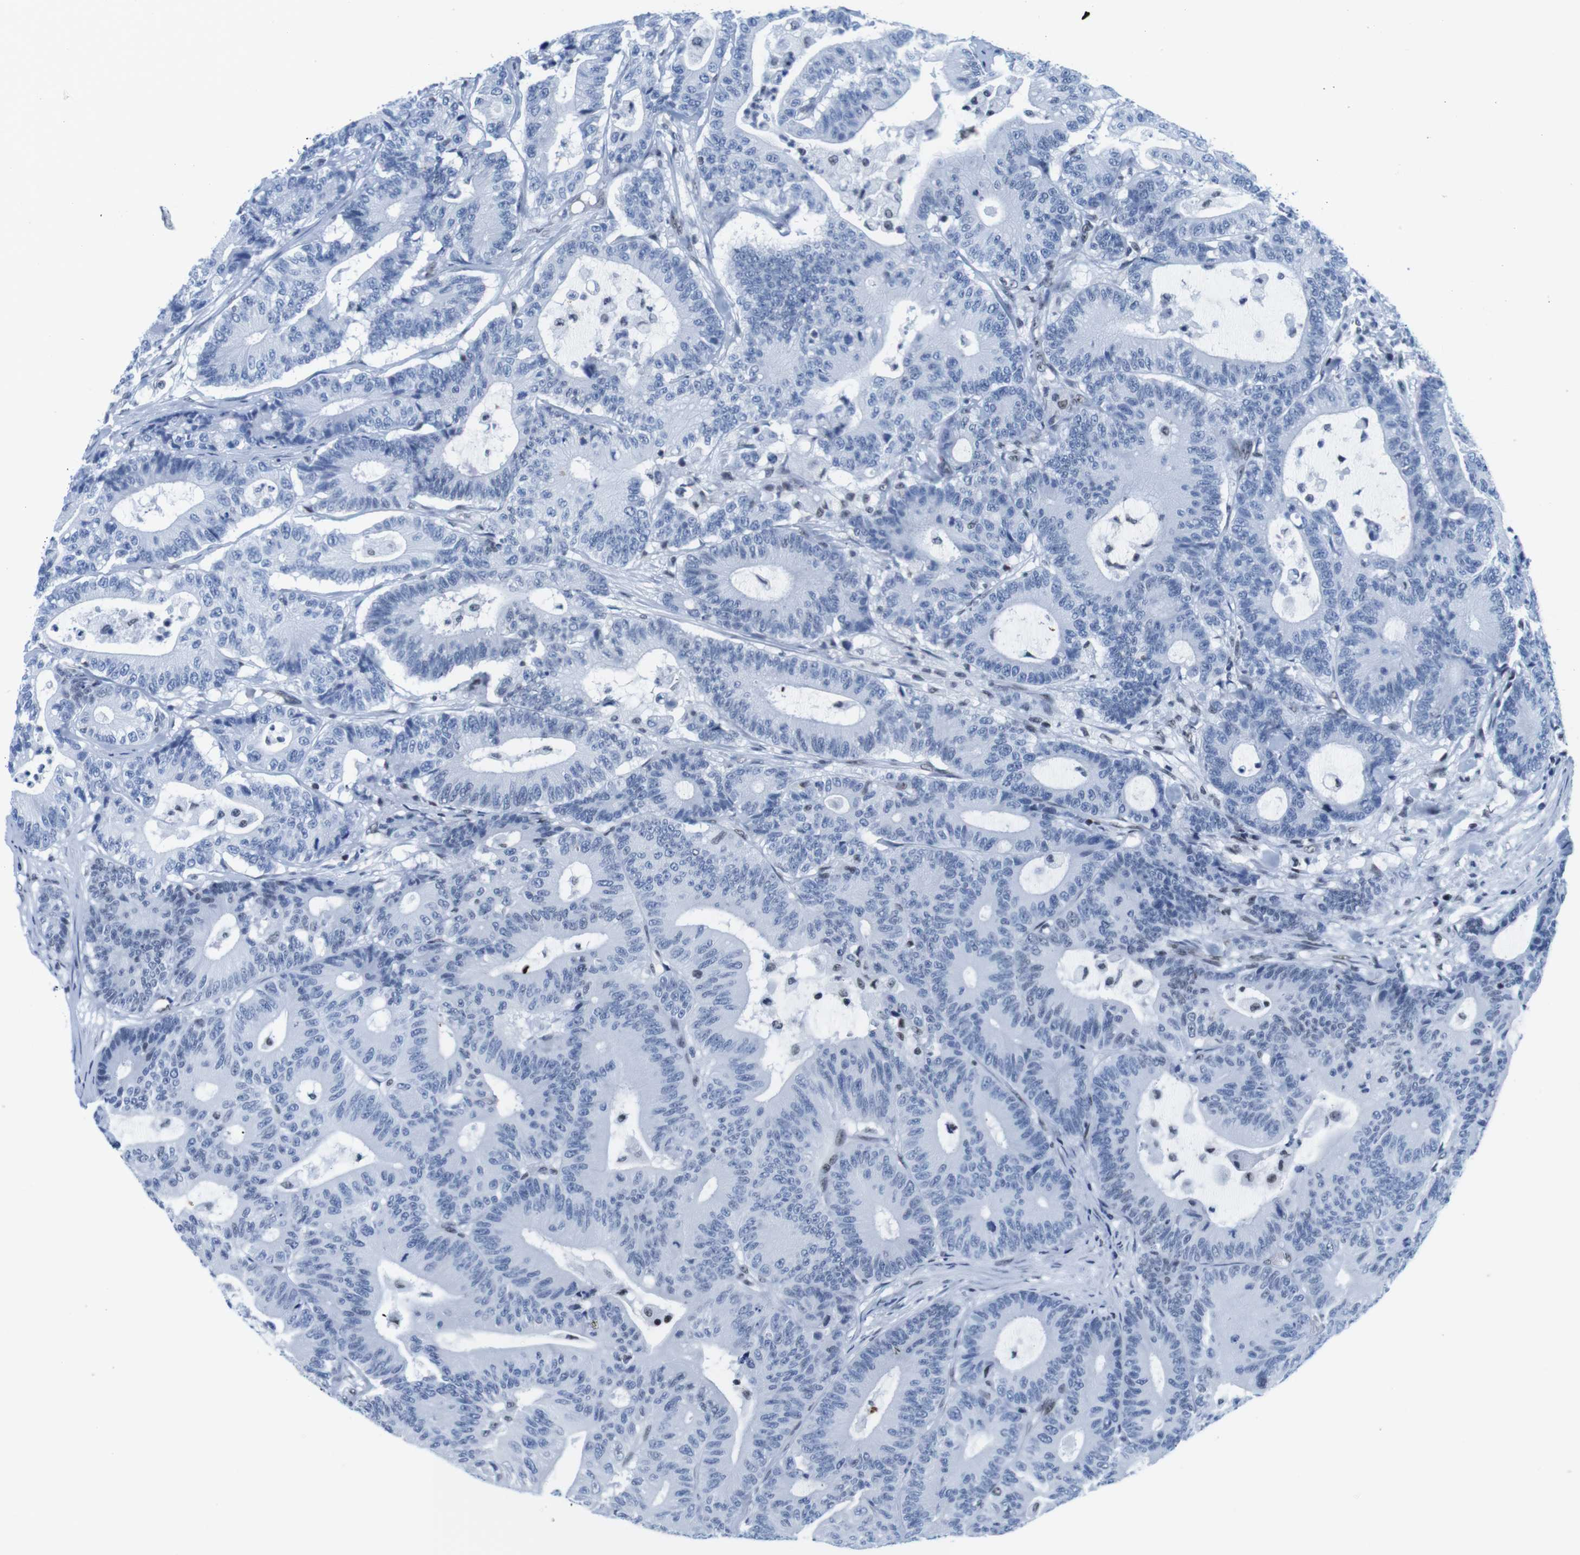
{"staining": {"intensity": "negative", "quantity": "none", "location": "none"}, "tissue": "colorectal cancer", "cell_type": "Tumor cells", "image_type": "cancer", "snomed": [{"axis": "morphology", "description": "Adenocarcinoma, NOS"}, {"axis": "topography", "description": "Colon"}], "caption": "A photomicrograph of human colorectal cancer (adenocarcinoma) is negative for staining in tumor cells.", "gene": "IFI16", "patient": {"sex": "female", "age": 84}}